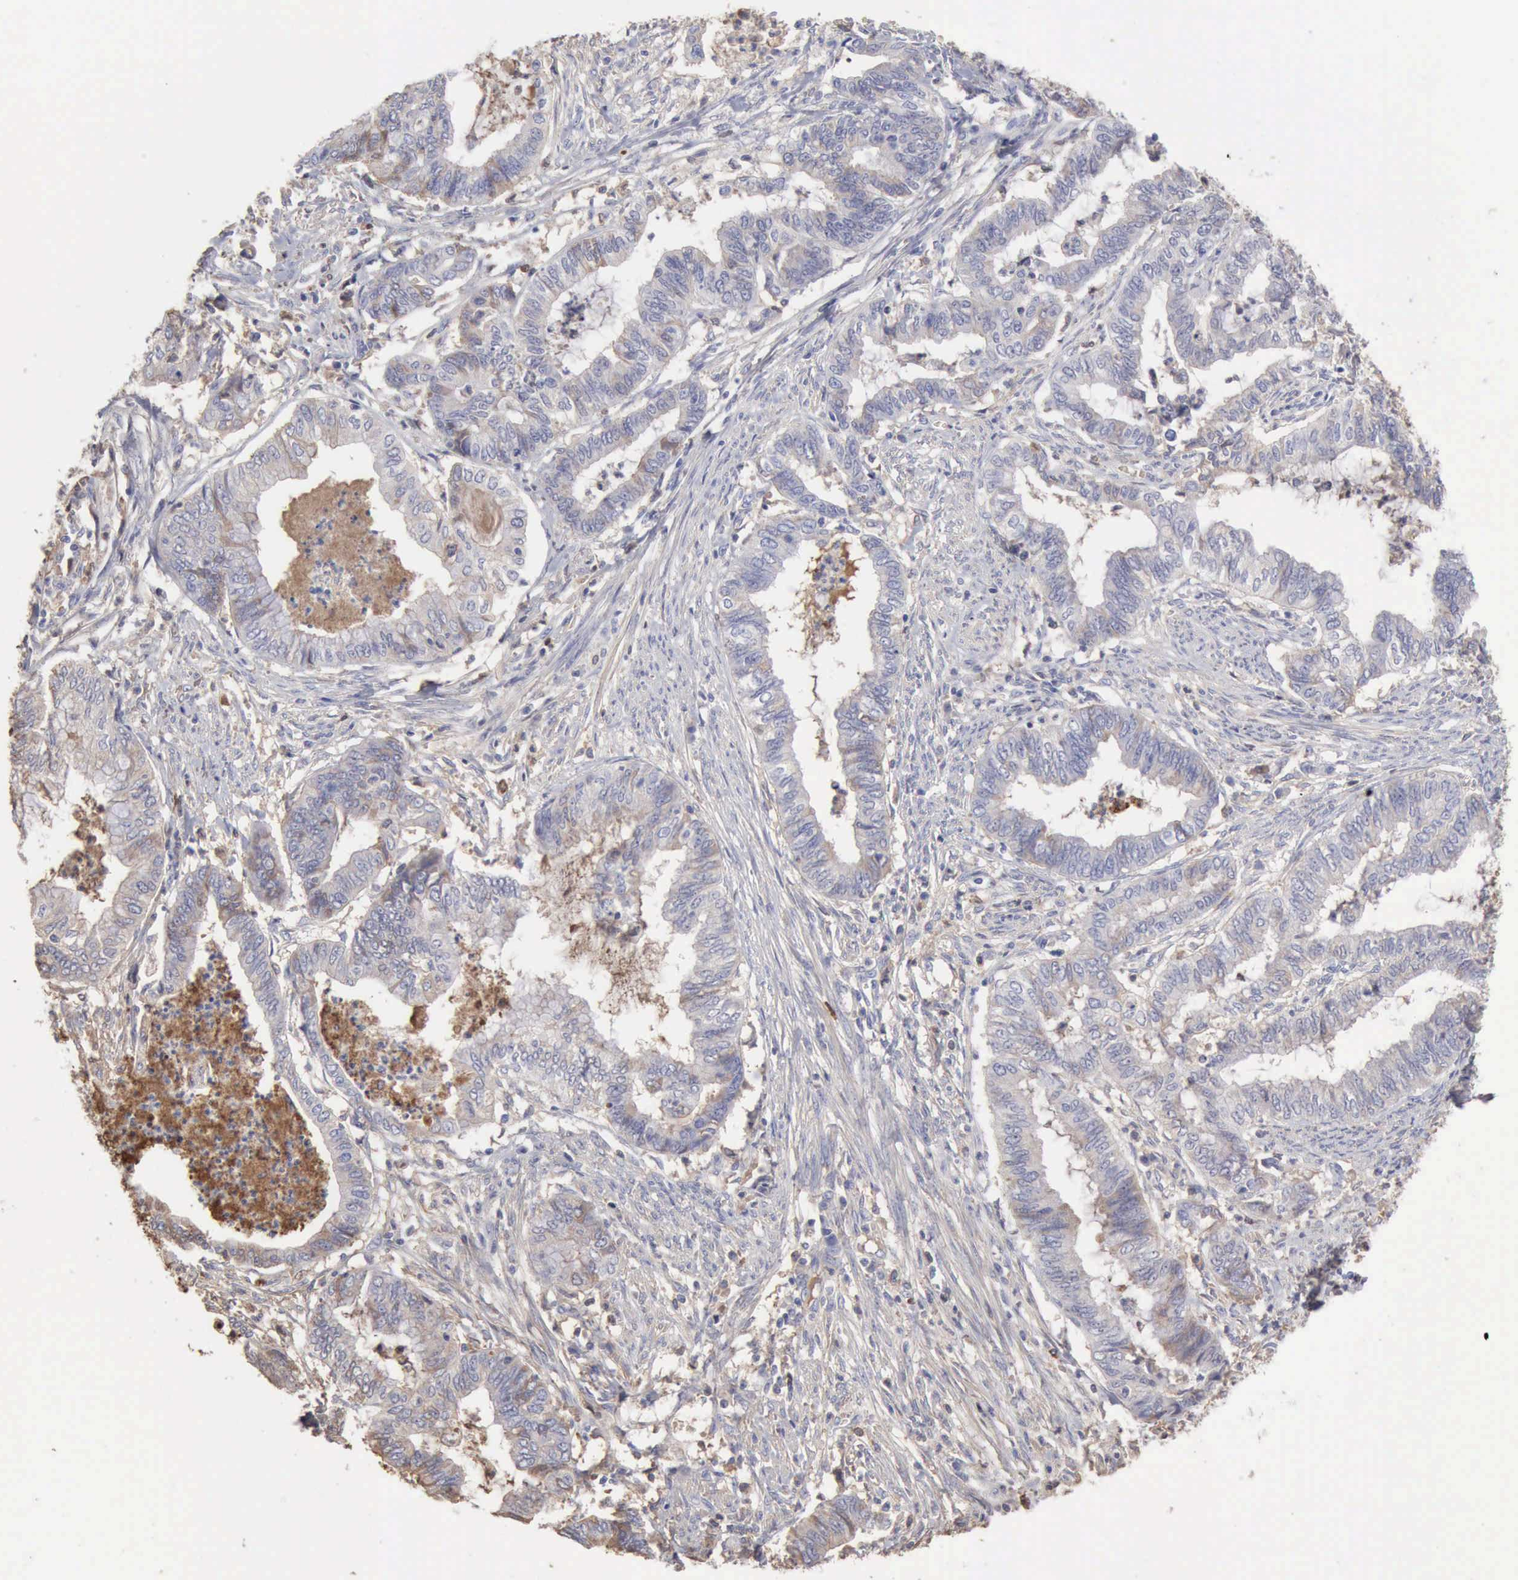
{"staining": {"intensity": "negative", "quantity": "none", "location": "none"}, "tissue": "endometrial cancer", "cell_type": "Tumor cells", "image_type": "cancer", "snomed": [{"axis": "morphology", "description": "Necrosis, NOS"}, {"axis": "morphology", "description": "Adenocarcinoma, NOS"}, {"axis": "topography", "description": "Endometrium"}], "caption": "High power microscopy micrograph of an immunohistochemistry photomicrograph of endometrial cancer, revealing no significant positivity in tumor cells. (DAB IHC with hematoxylin counter stain).", "gene": "SERPINA1", "patient": {"sex": "female", "age": 79}}